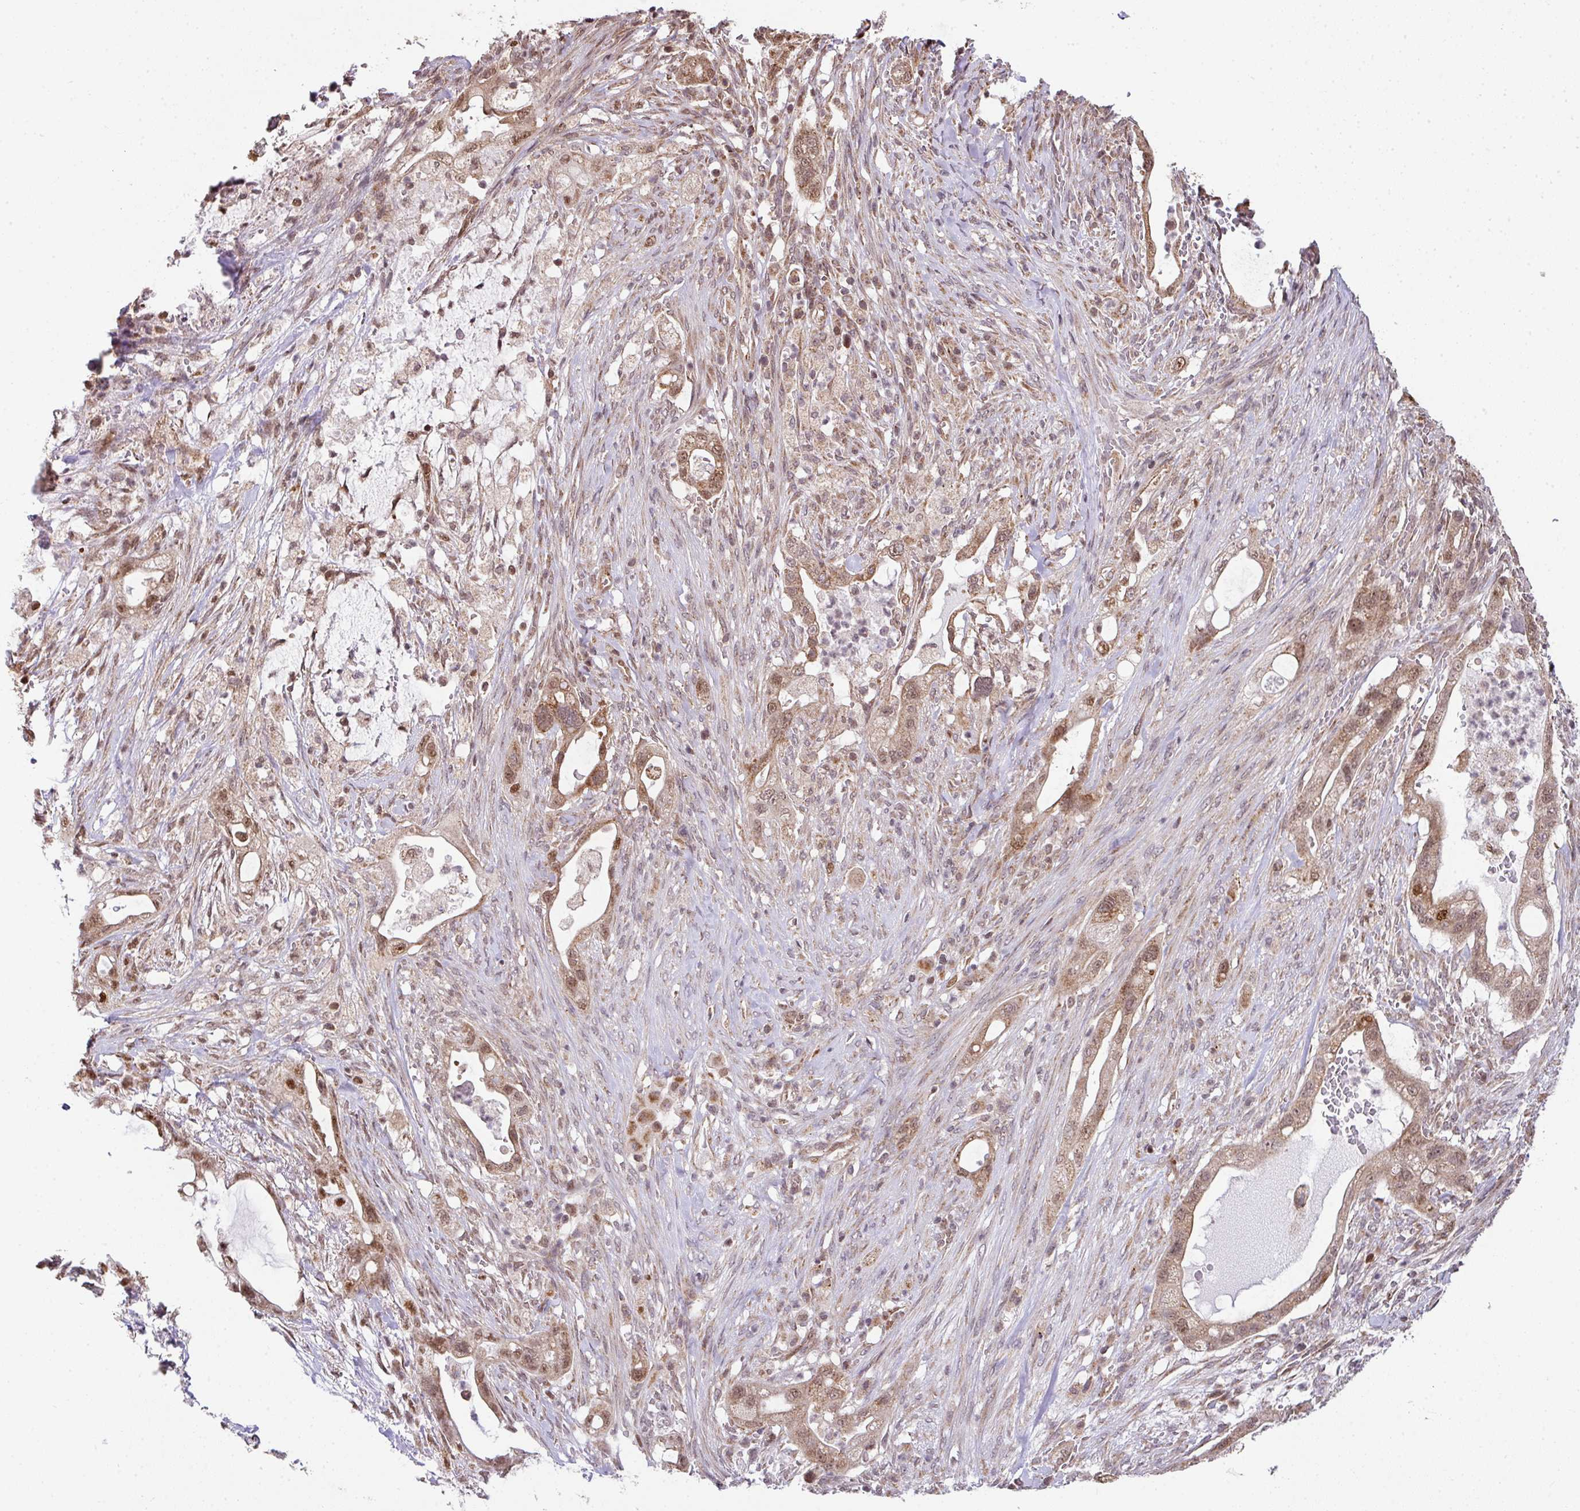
{"staining": {"intensity": "moderate", "quantity": ">75%", "location": "cytoplasmic/membranous,nuclear"}, "tissue": "pancreatic cancer", "cell_type": "Tumor cells", "image_type": "cancer", "snomed": [{"axis": "morphology", "description": "Adenocarcinoma, NOS"}, {"axis": "topography", "description": "Pancreas"}], "caption": "The image reveals a brown stain indicating the presence of a protein in the cytoplasmic/membranous and nuclear of tumor cells in adenocarcinoma (pancreatic).", "gene": "PLK1", "patient": {"sex": "male", "age": 44}}